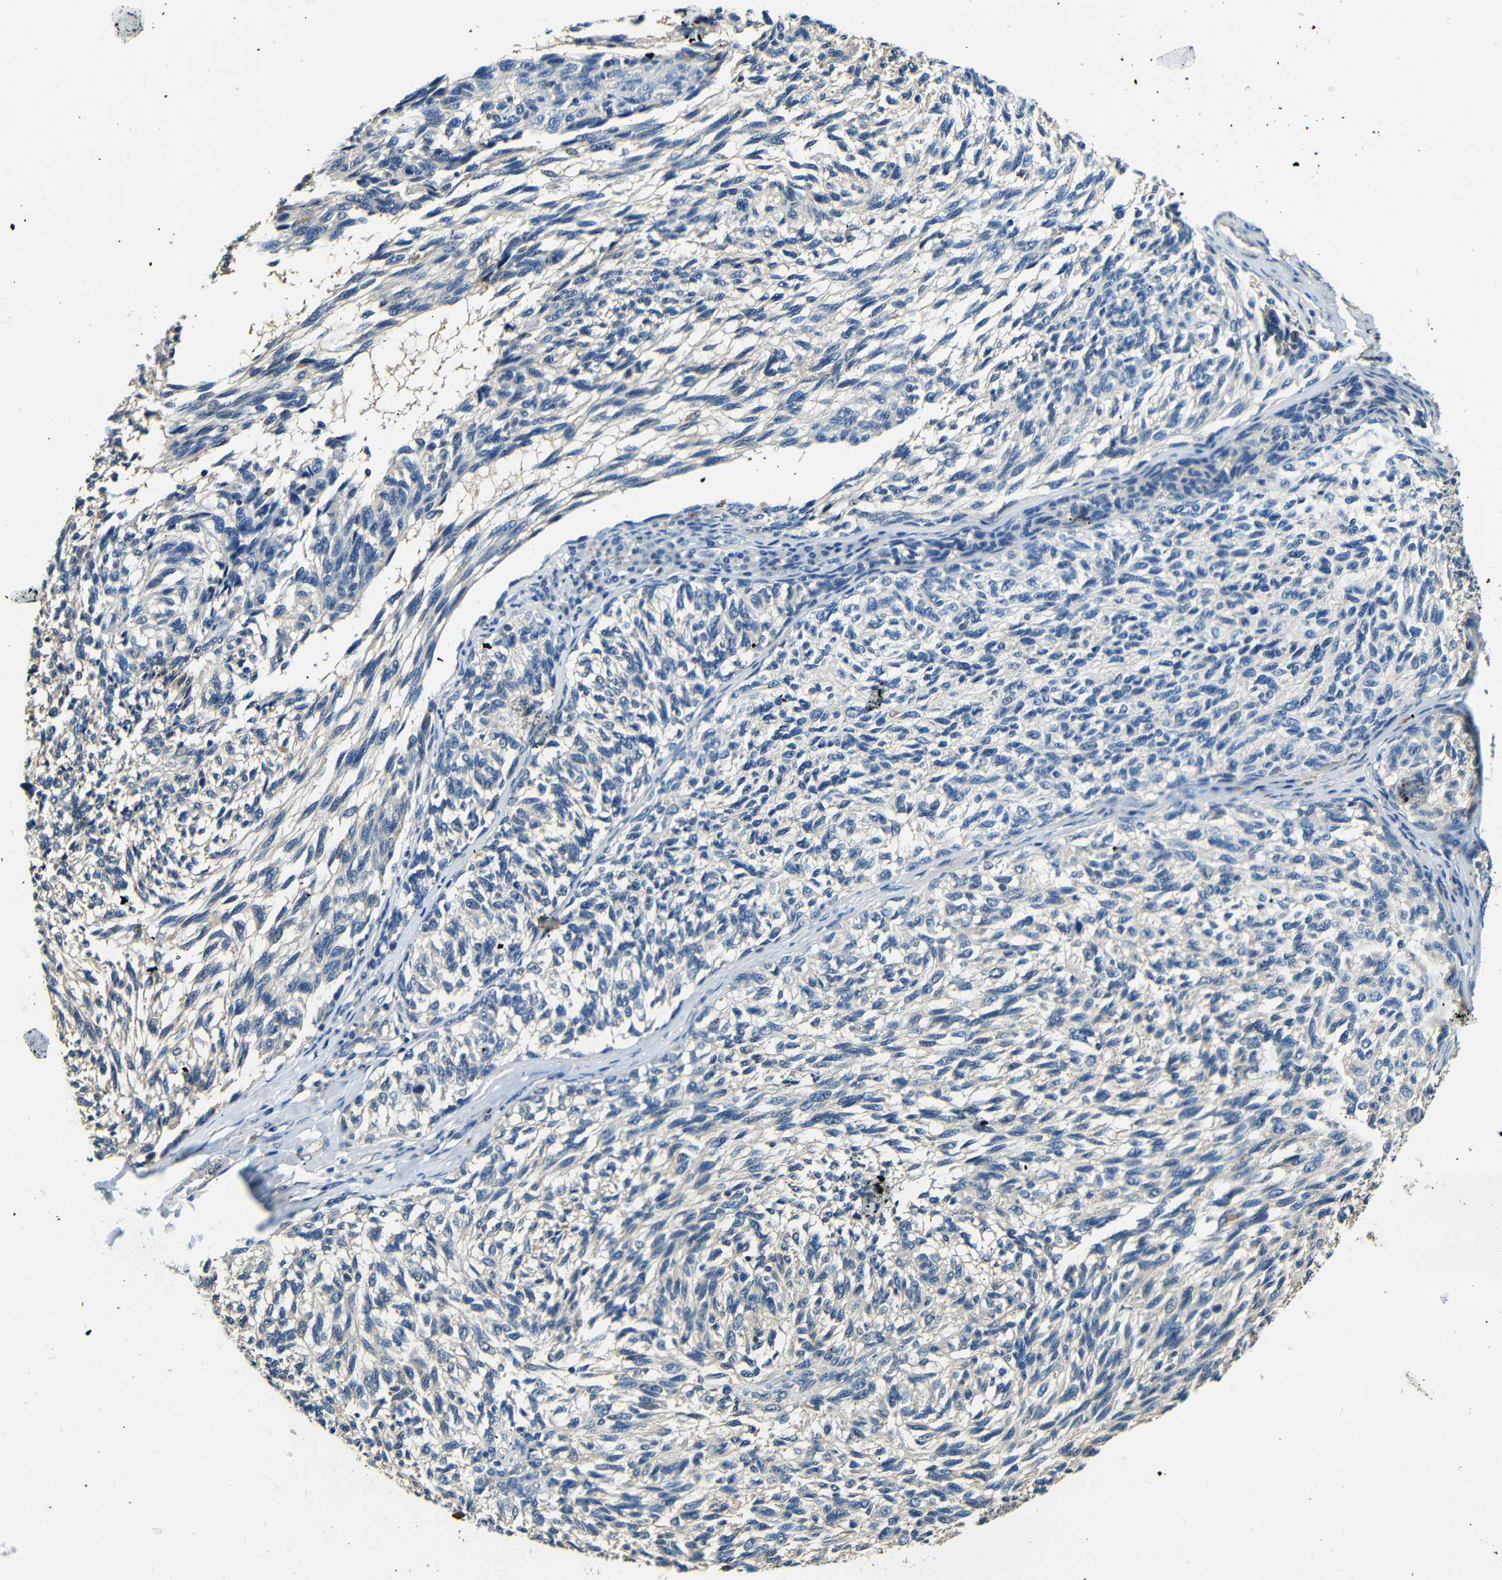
{"staining": {"intensity": "negative", "quantity": "none", "location": "none"}, "tissue": "melanoma", "cell_type": "Tumor cells", "image_type": "cancer", "snomed": [{"axis": "morphology", "description": "Malignant melanoma, NOS"}, {"axis": "topography", "description": "Skin"}], "caption": "This photomicrograph is of malignant melanoma stained with IHC to label a protein in brown with the nuclei are counter-stained blue. There is no expression in tumor cells.", "gene": "ADAP1", "patient": {"sex": "female", "age": 73}}